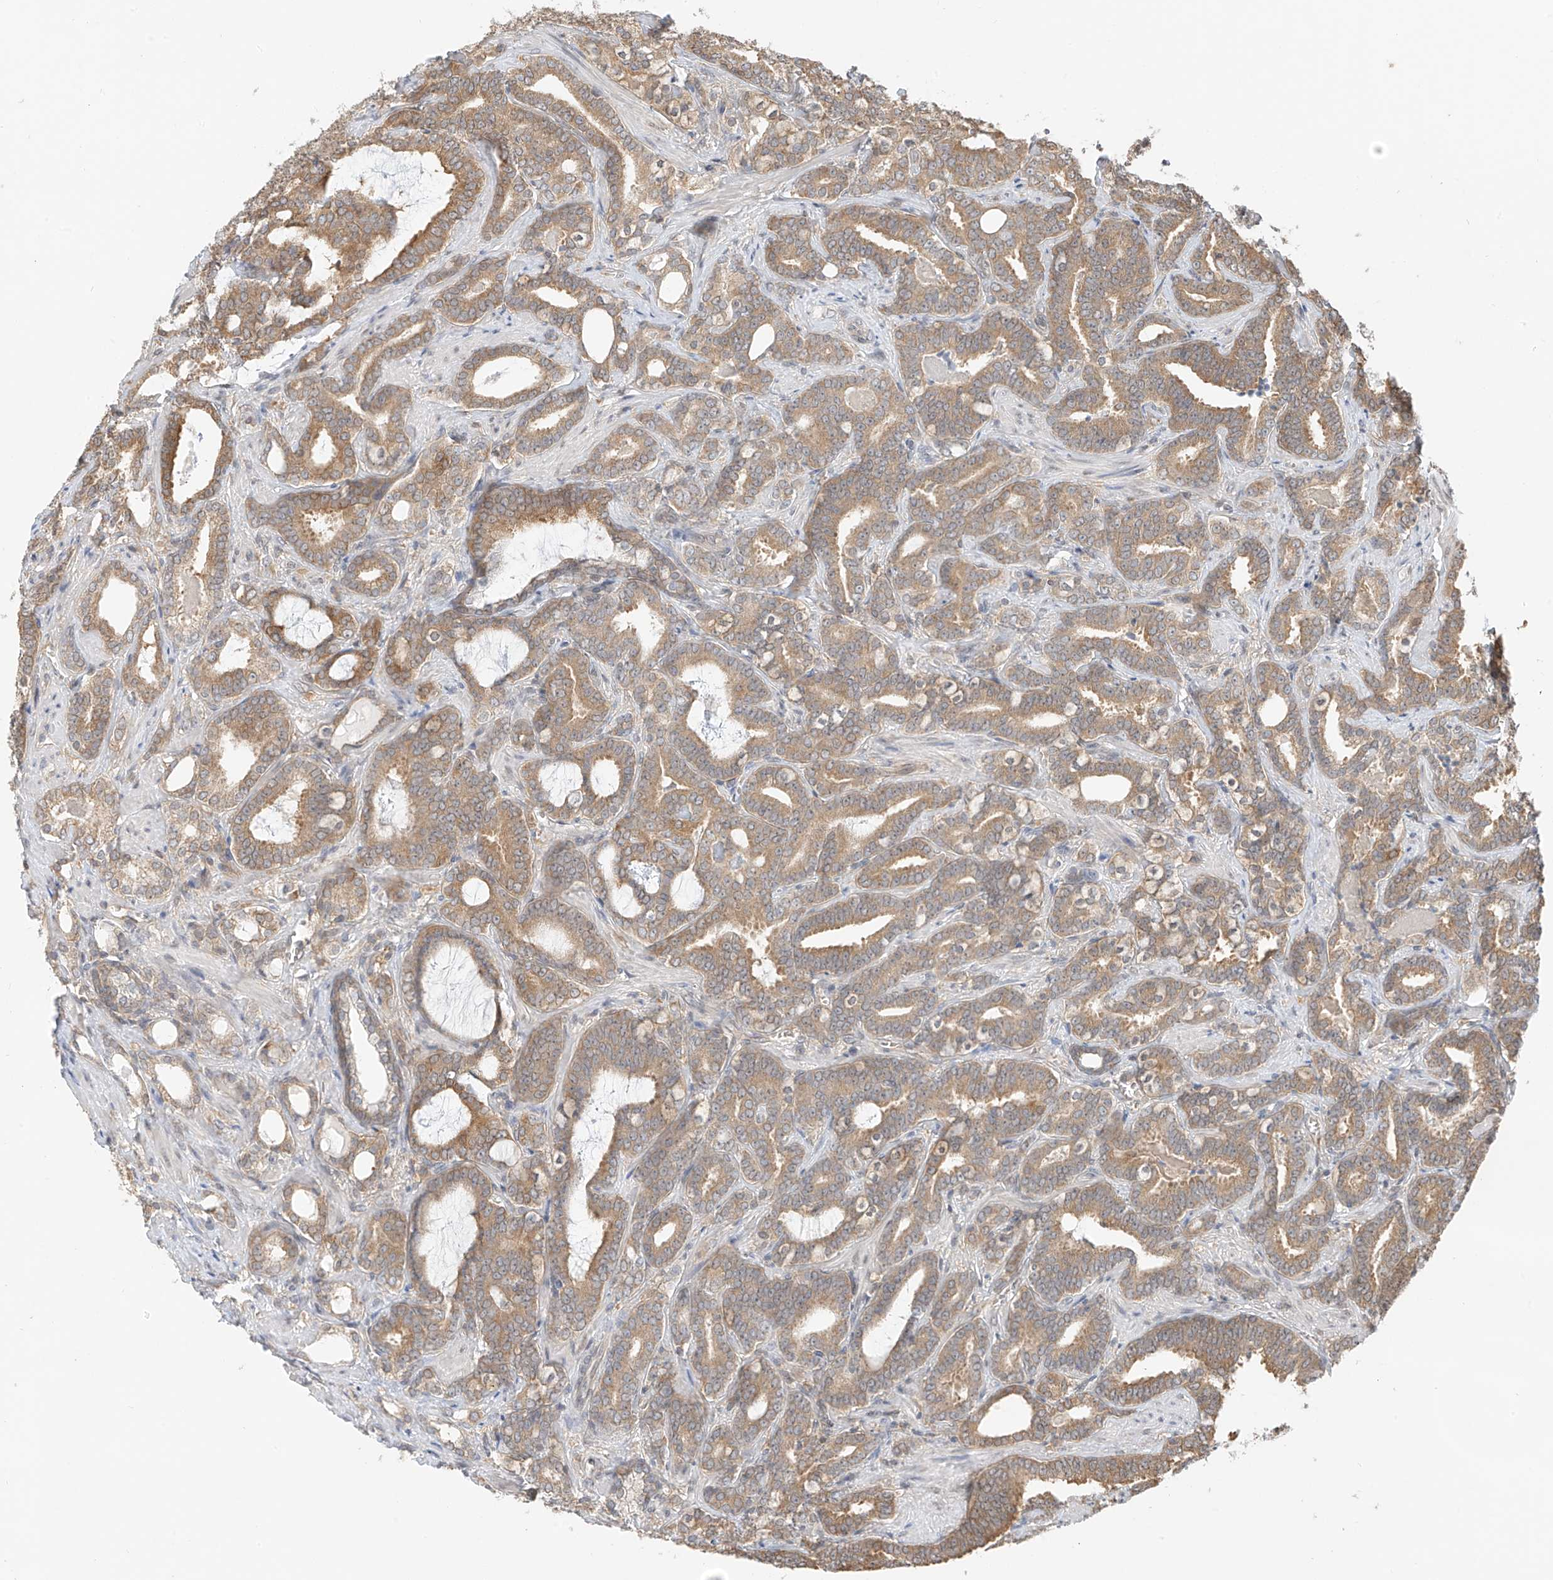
{"staining": {"intensity": "moderate", "quantity": ">75%", "location": "cytoplasmic/membranous"}, "tissue": "prostate cancer", "cell_type": "Tumor cells", "image_type": "cancer", "snomed": [{"axis": "morphology", "description": "Adenocarcinoma, High grade"}, {"axis": "topography", "description": "Prostate and seminal vesicle, NOS"}], "caption": "This is a photomicrograph of immunohistochemistry (IHC) staining of prostate cancer, which shows moderate expression in the cytoplasmic/membranous of tumor cells.", "gene": "PPA2", "patient": {"sex": "male", "age": 67}}